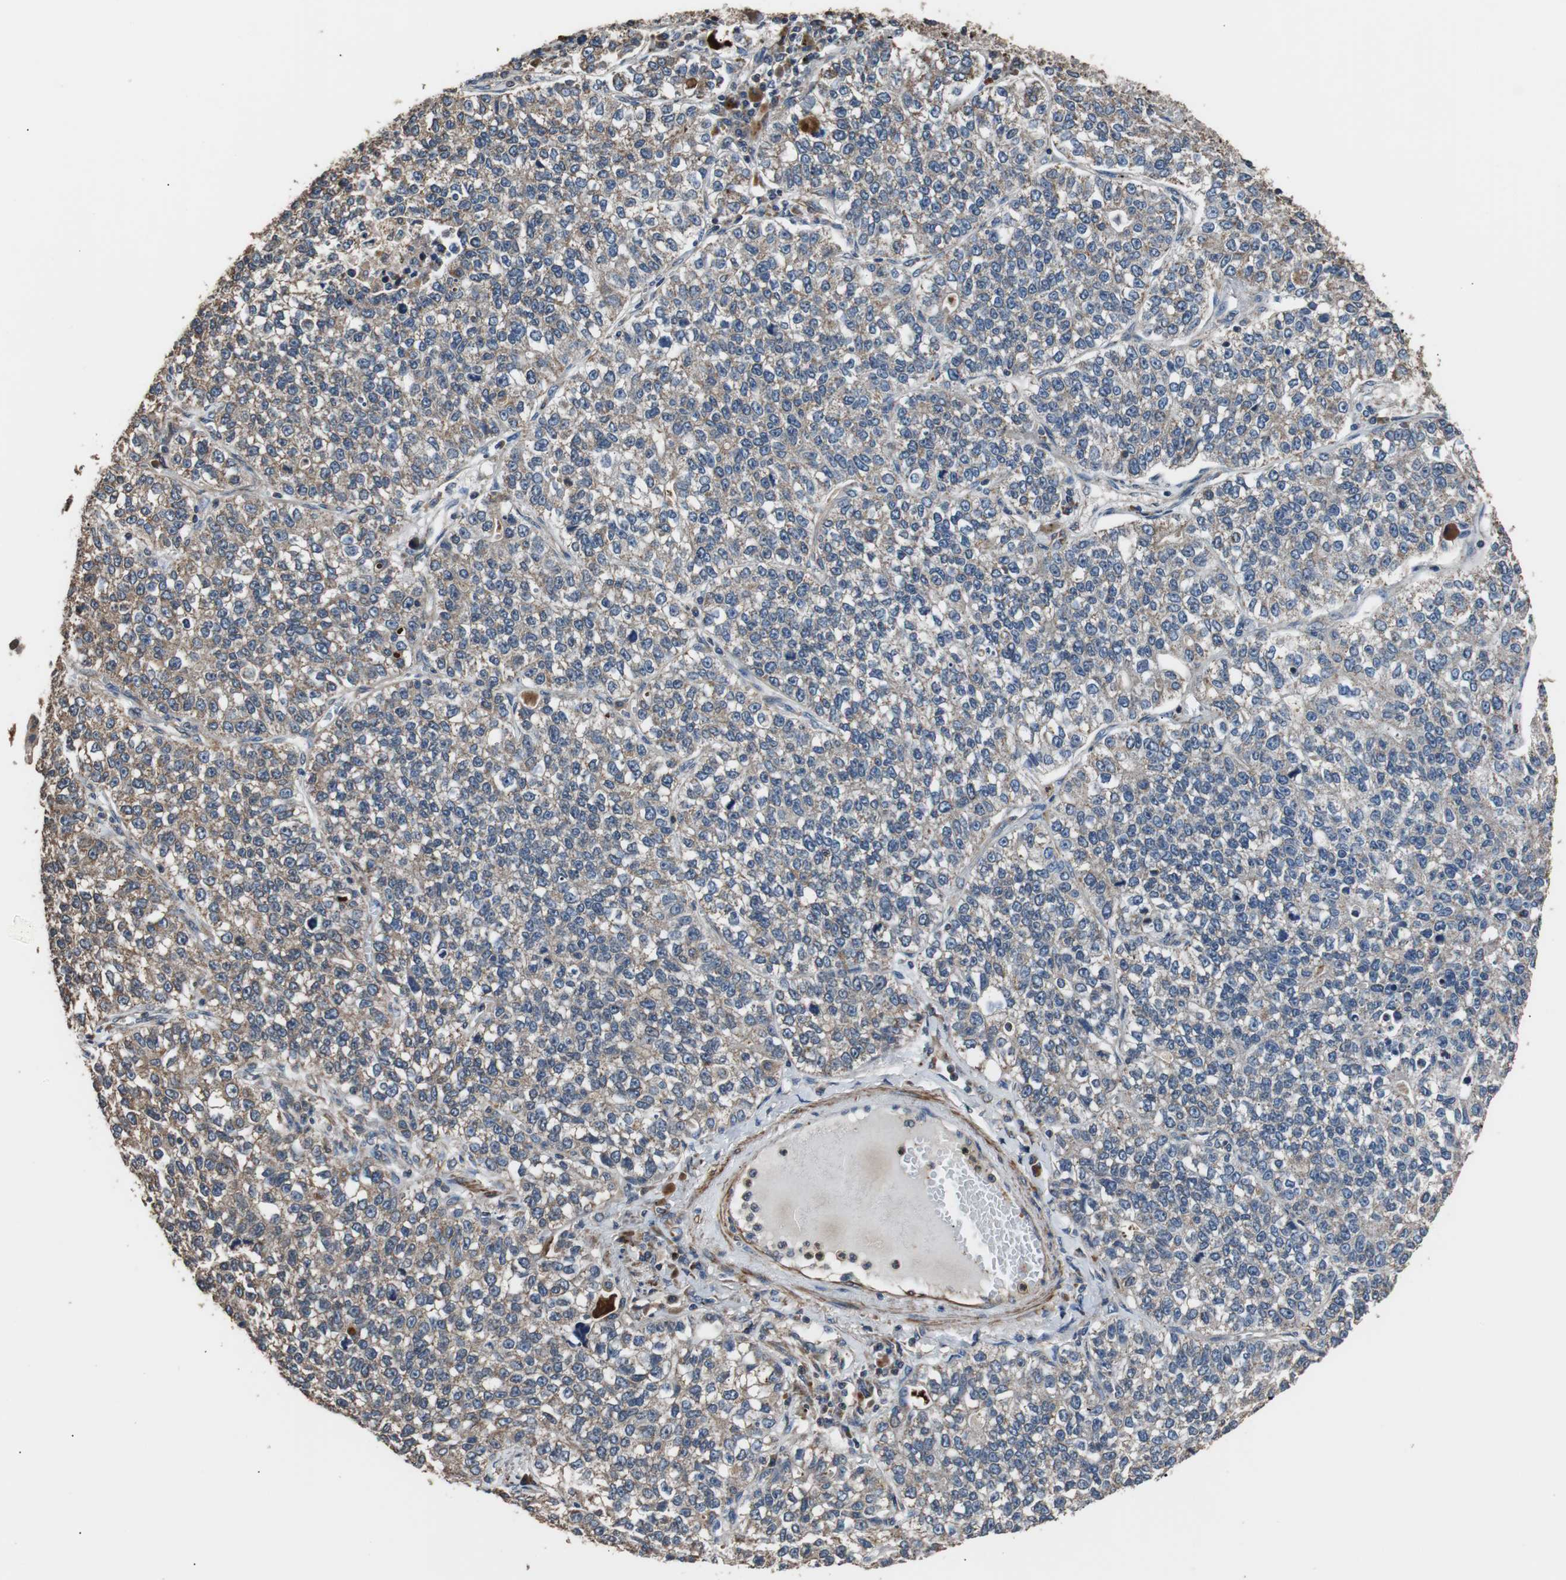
{"staining": {"intensity": "moderate", "quantity": ">75%", "location": "cytoplasmic/membranous"}, "tissue": "lung cancer", "cell_type": "Tumor cells", "image_type": "cancer", "snomed": [{"axis": "morphology", "description": "Adenocarcinoma, NOS"}, {"axis": "topography", "description": "Lung"}], "caption": "Protein staining of lung cancer tissue exhibits moderate cytoplasmic/membranous positivity in about >75% of tumor cells.", "gene": "PITRM1", "patient": {"sex": "male", "age": 49}}